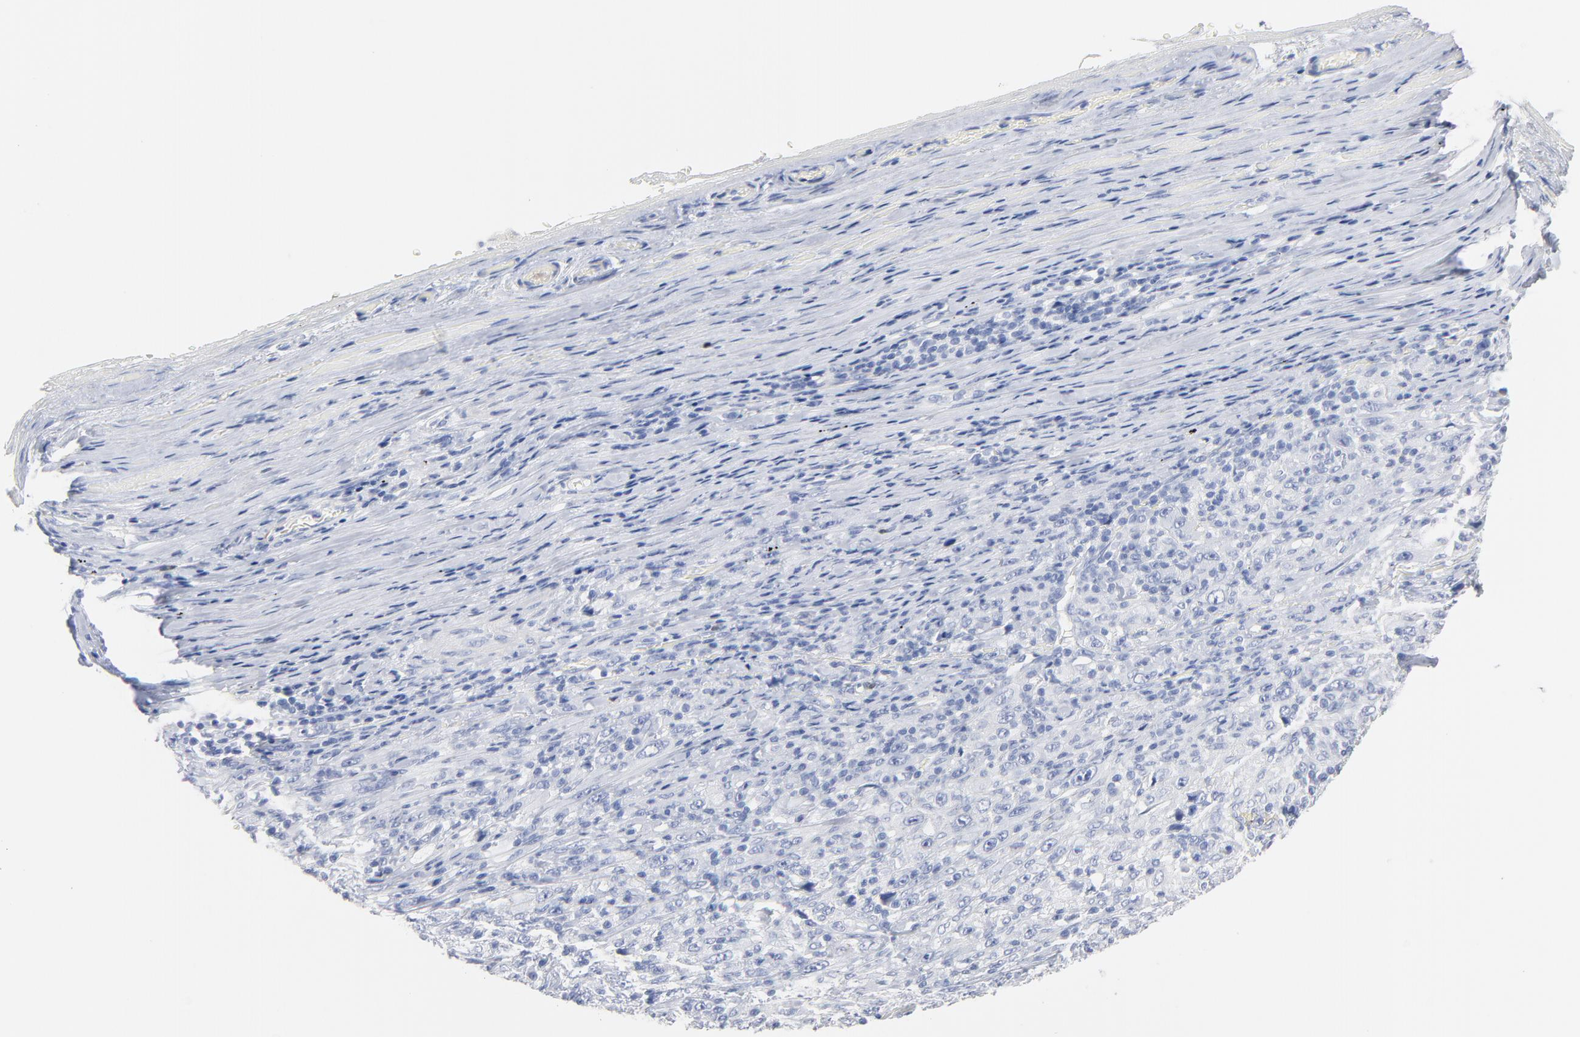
{"staining": {"intensity": "negative", "quantity": "none", "location": "none"}, "tissue": "melanoma", "cell_type": "Tumor cells", "image_type": "cancer", "snomed": [{"axis": "morphology", "description": "Malignant melanoma, Metastatic site"}, {"axis": "topography", "description": "Skin"}], "caption": "DAB immunohistochemical staining of human melanoma demonstrates no significant expression in tumor cells.", "gene": "AGTR1", "patient": {"sex": "female", "age": 56}}